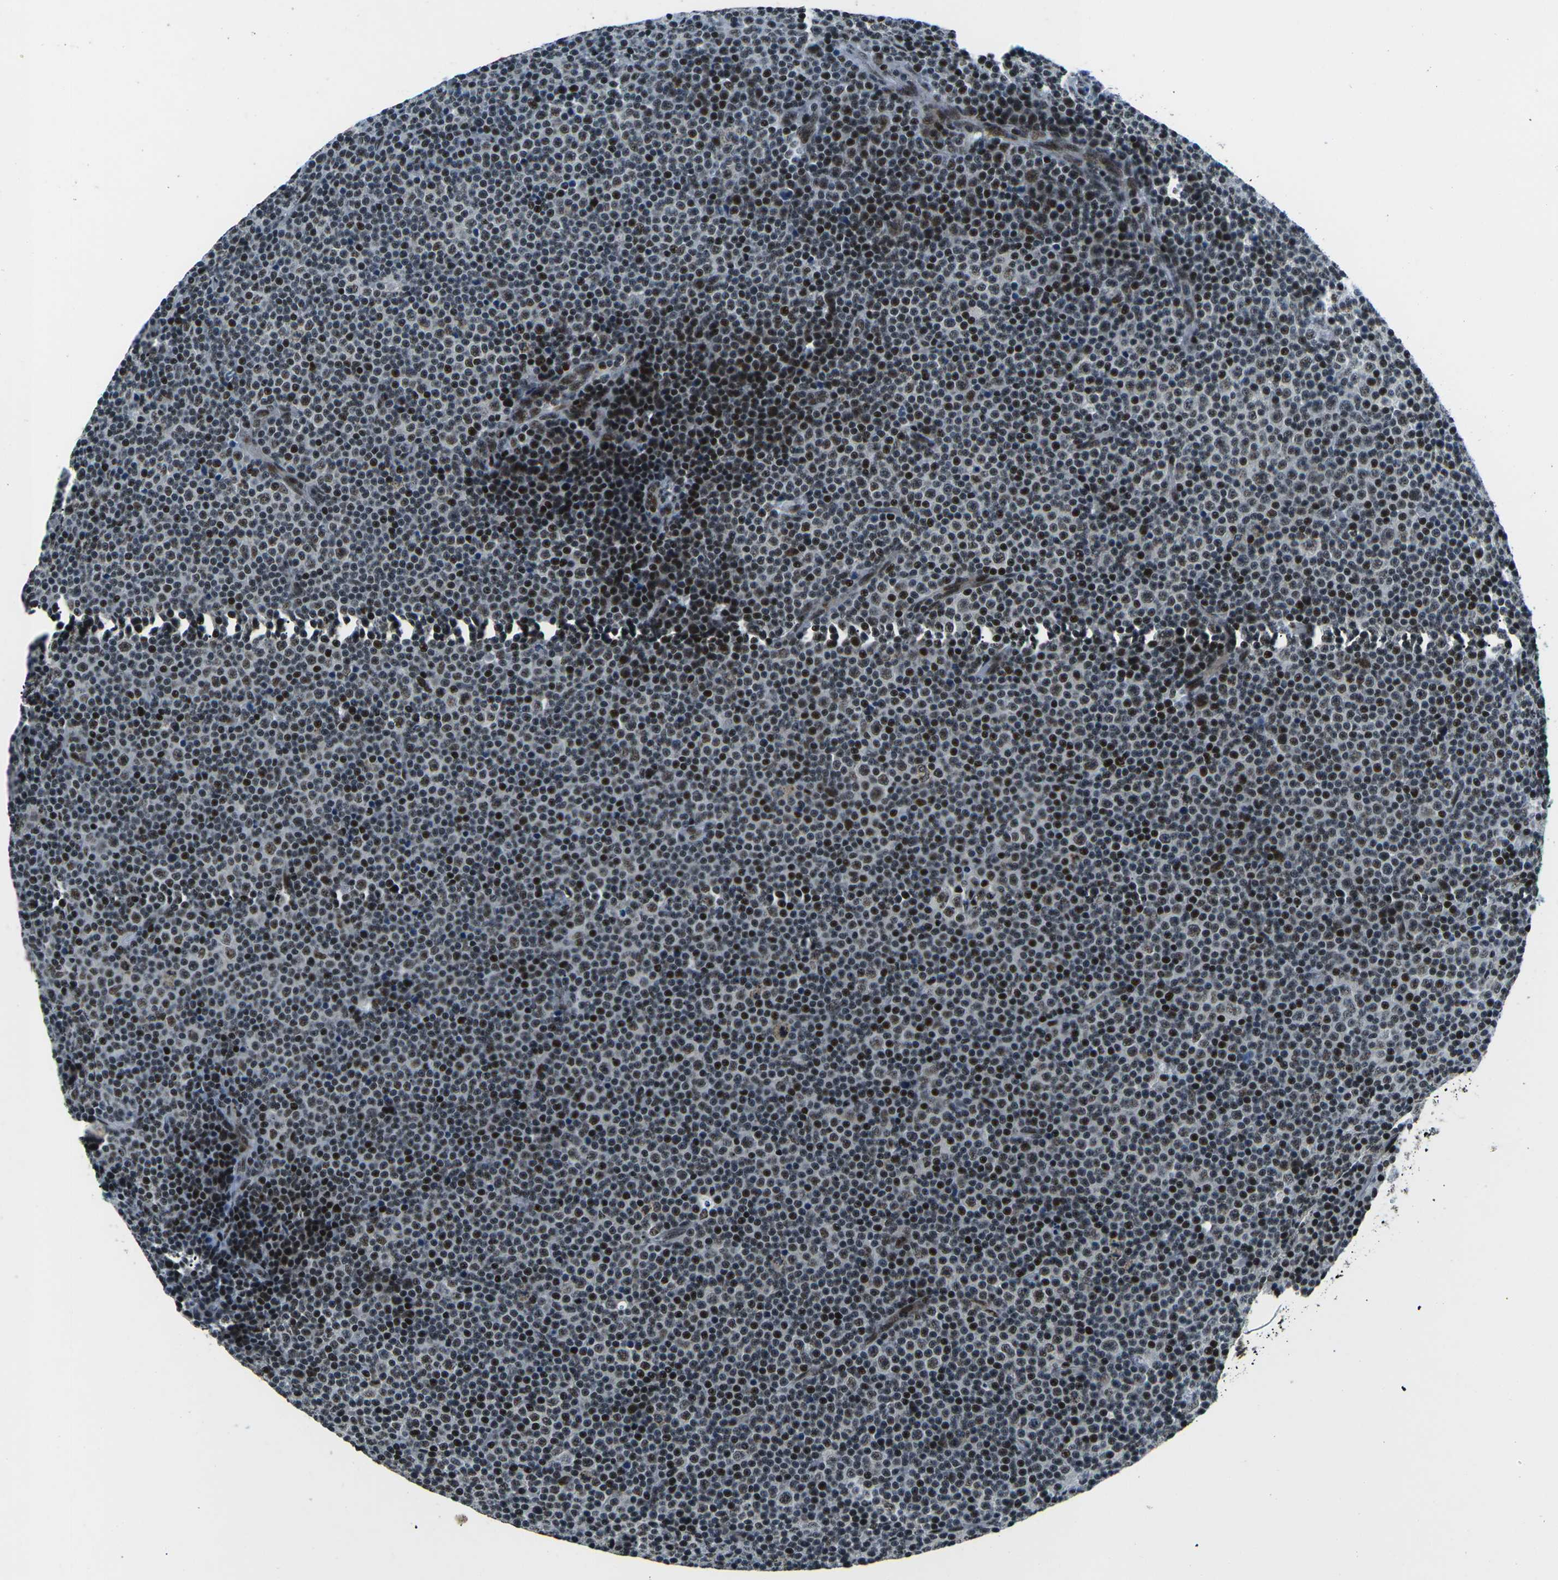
{"staining": {"intensity": "moderate", "quantity": ">75%", "location": "nuclear"}, "tissue": "lymphoma", "cell_type": "Tumor cells", "image_type": "cancer", "snomed": [{"axis": "morphology", "description": "Malignant lymphoma, non-Hodgkin's type, Low grade"}, {"axis": "topography", "description": "Lymph node"}], "caption": "Lymphoma stained with a protein marker reveals moderate staining in tumor cells.", "gene": "RBL2", "patient": {"sex": "female", "age": 67}}